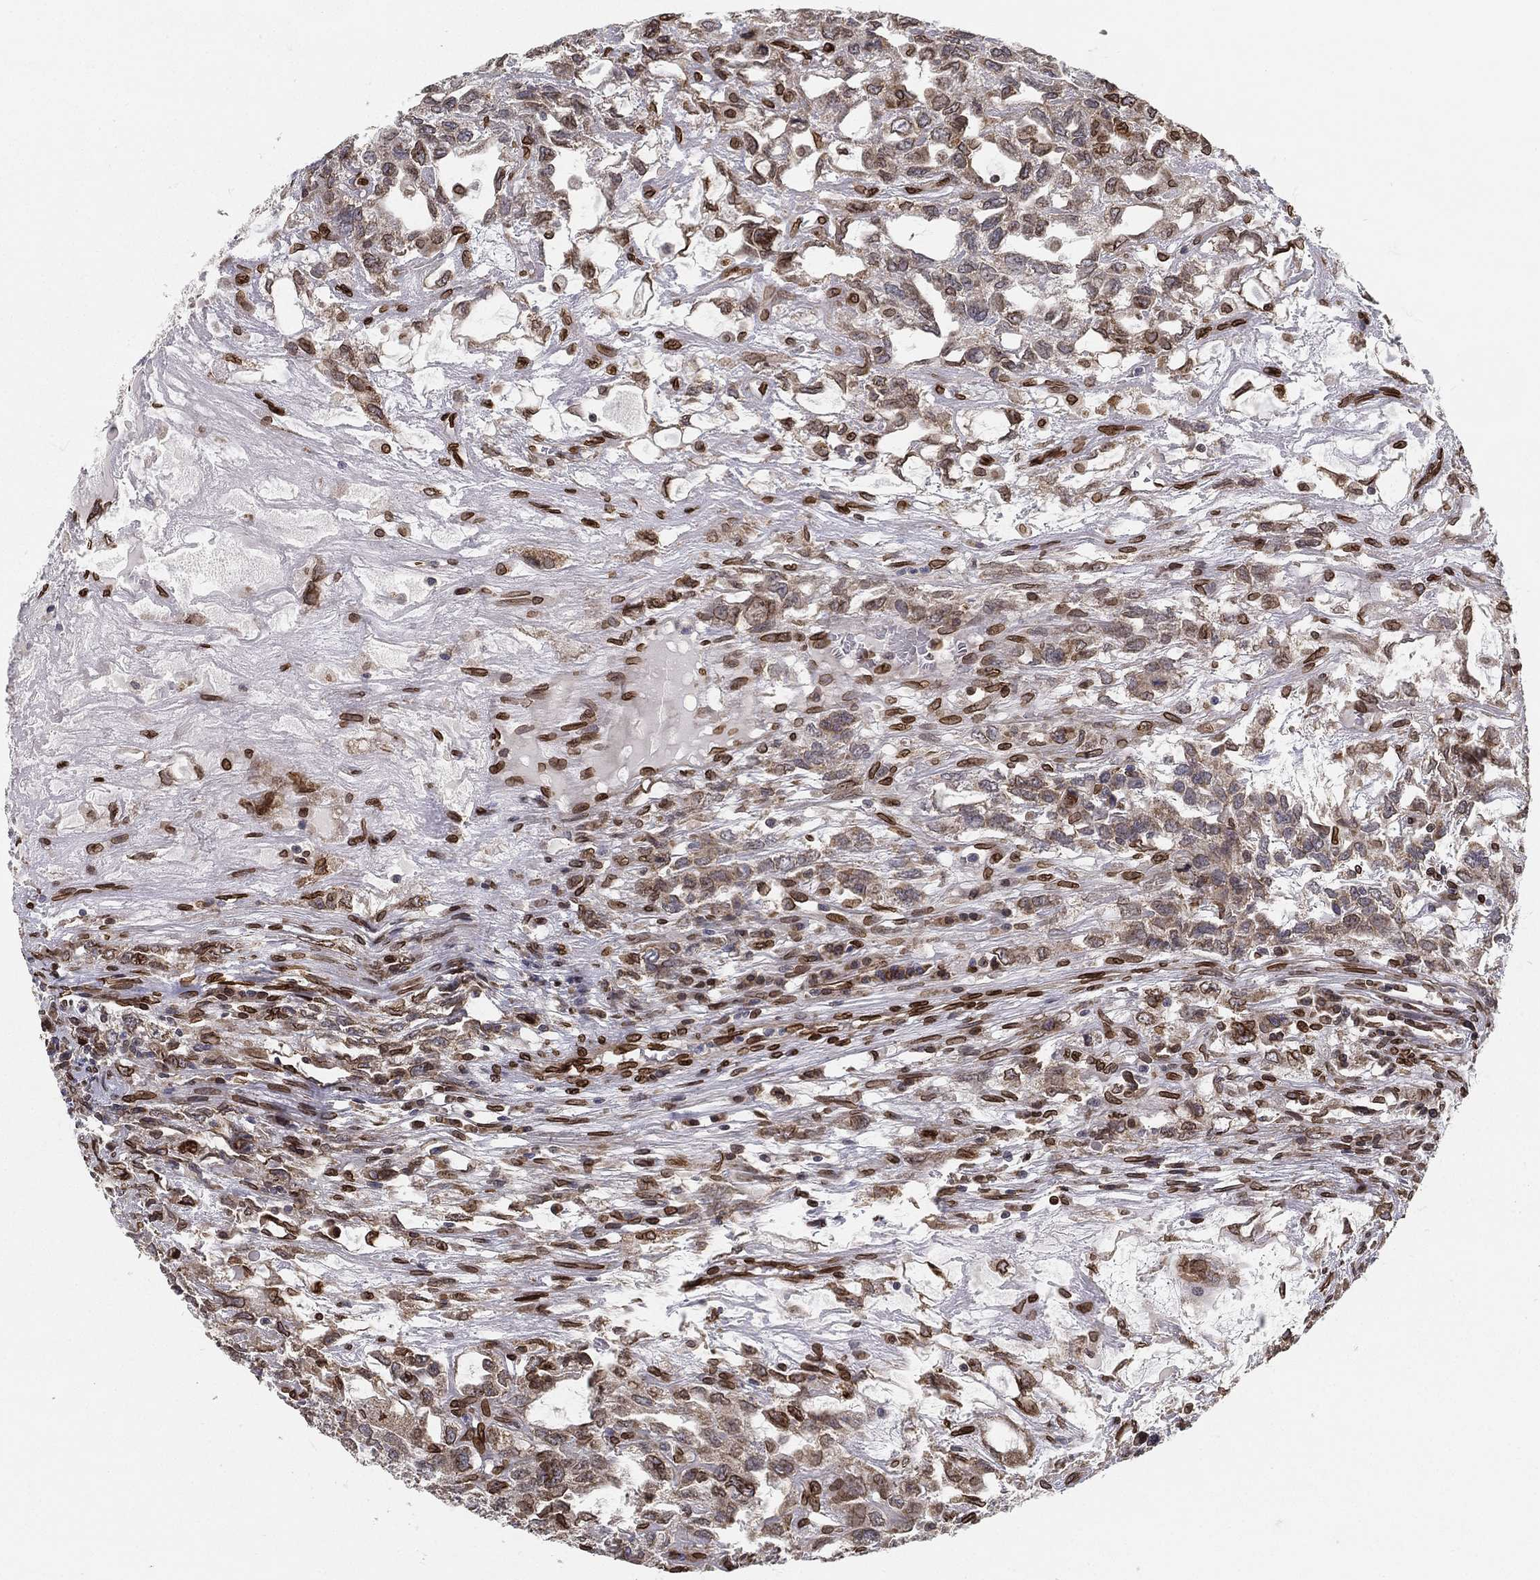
{"staining": {"intensity": "strong", "quantity": "<25%", "location": "cytoplasmic/membranous,nuclear"}, "tissue": "testis cancer", "cell_type": "Tumor cells", "image_type": "cancer", "snomed": [{"axis": "morphology", "description": "Seminoma, NOS"}, {"axis": "topography", "description": "Testis"}], "caption": "Approximately <25% of tumor cells in testis cancer (seminoma) reveal strong cytoplasmic/membranous and nuclear protein positivity as visualized by brown immunohistochemical staining.", "gene": "PALB2", "patient": {"sex": "male", "age": 52}}